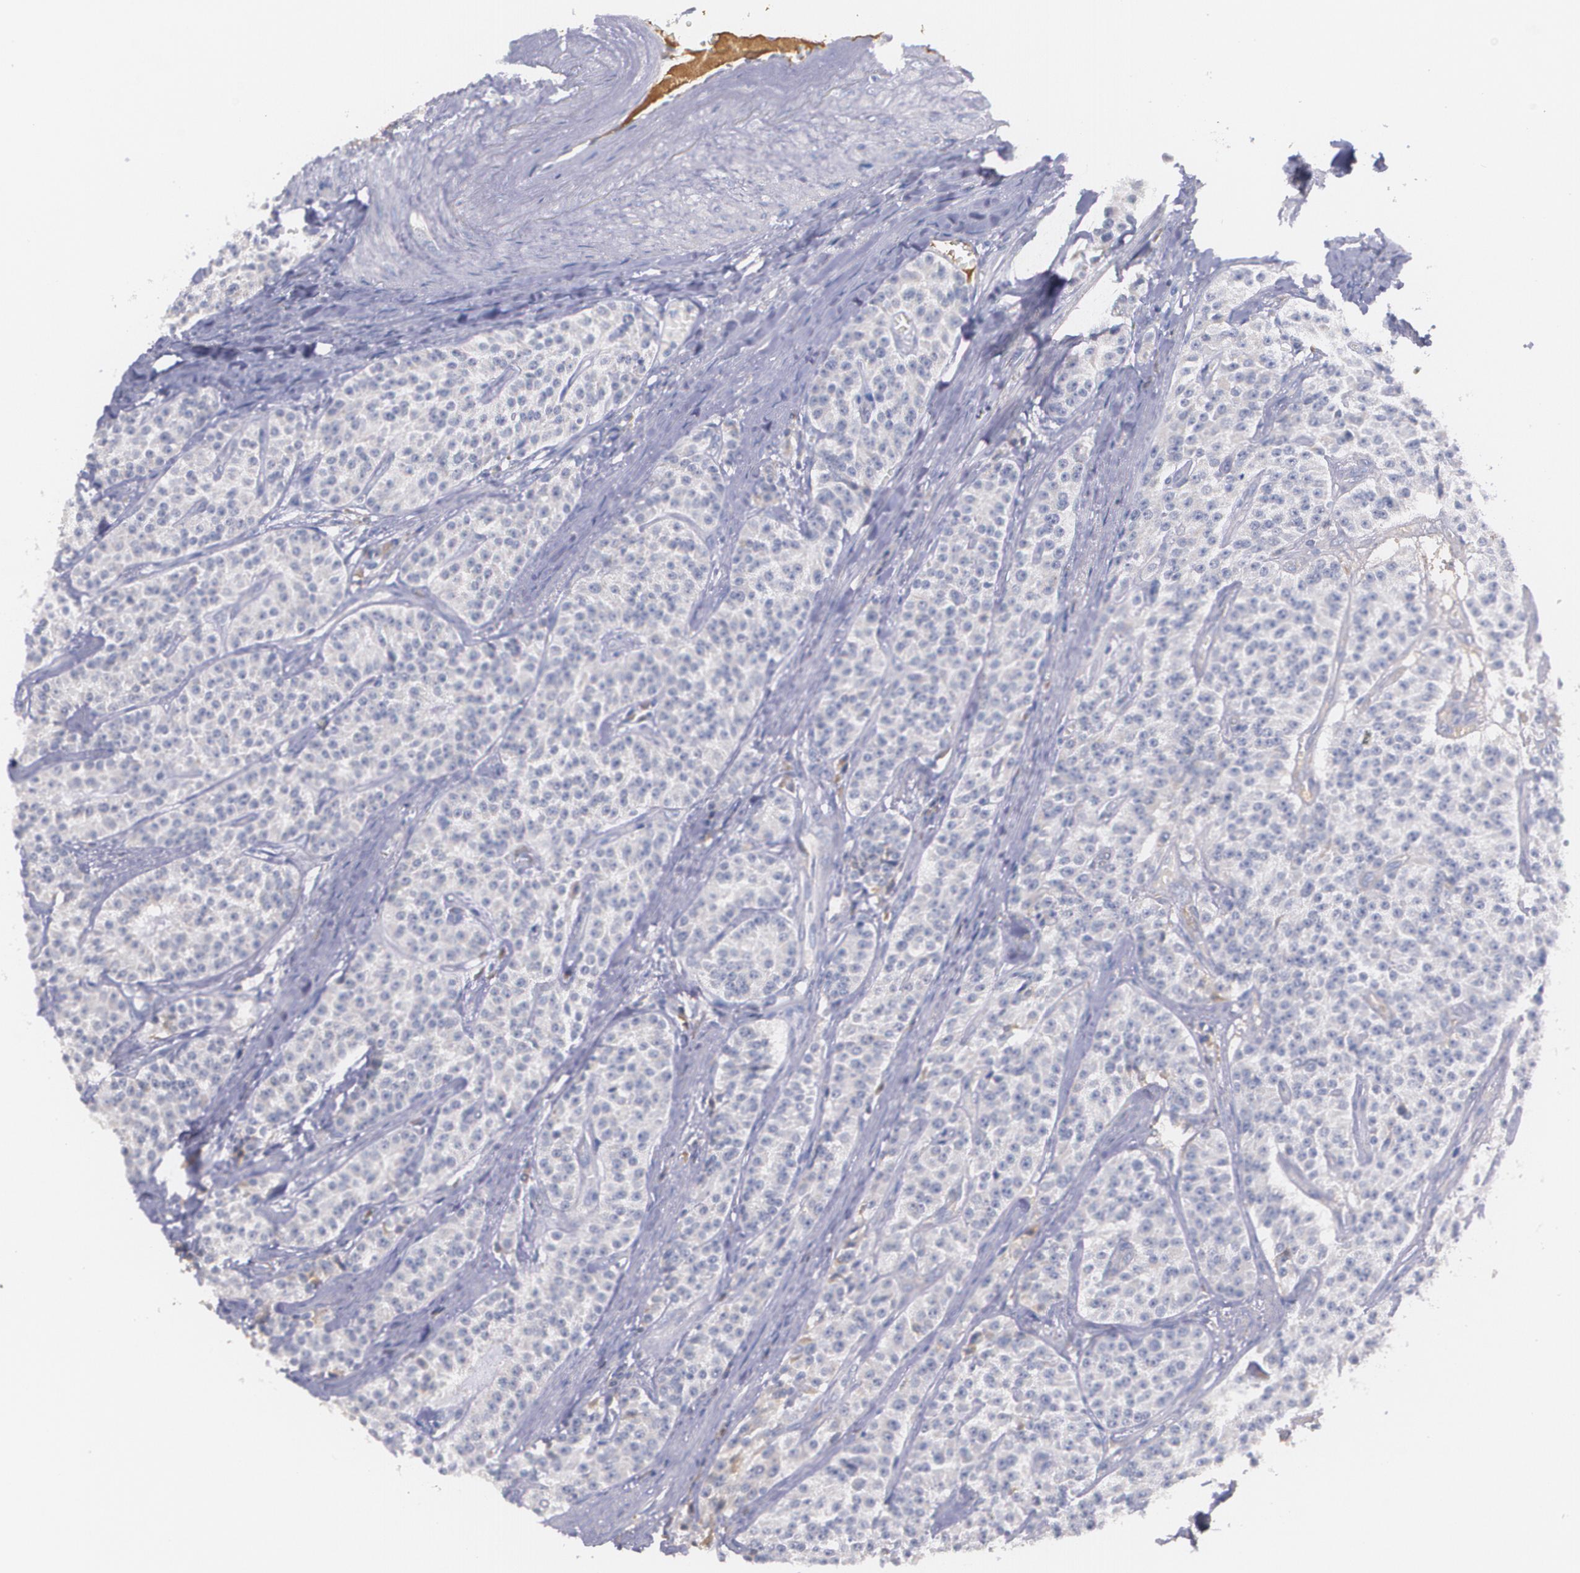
{"staining": {"intensity": "weak", "quantity": "25%-75%", "location": "cytoplasmic/membranous"}, "tissue": "carcinoid", "cell_type": "Tumor cells", "image_type": "cancer", "snomed": [{"axis": "morphology", "description": "Carcinoid, malignant, NOS"}, {"axis": "topography", "description": "Stomach"}], "caption": "Carcinoid (malignant) was stained to show a protein in brown. There is low levels of weak cytoplasmic/membranous staining in about 25%-75% of tumor cells. Nuclei are stained in blue.", "gene": "AMBP", "patient": {"sex": "female", "age": 76}}